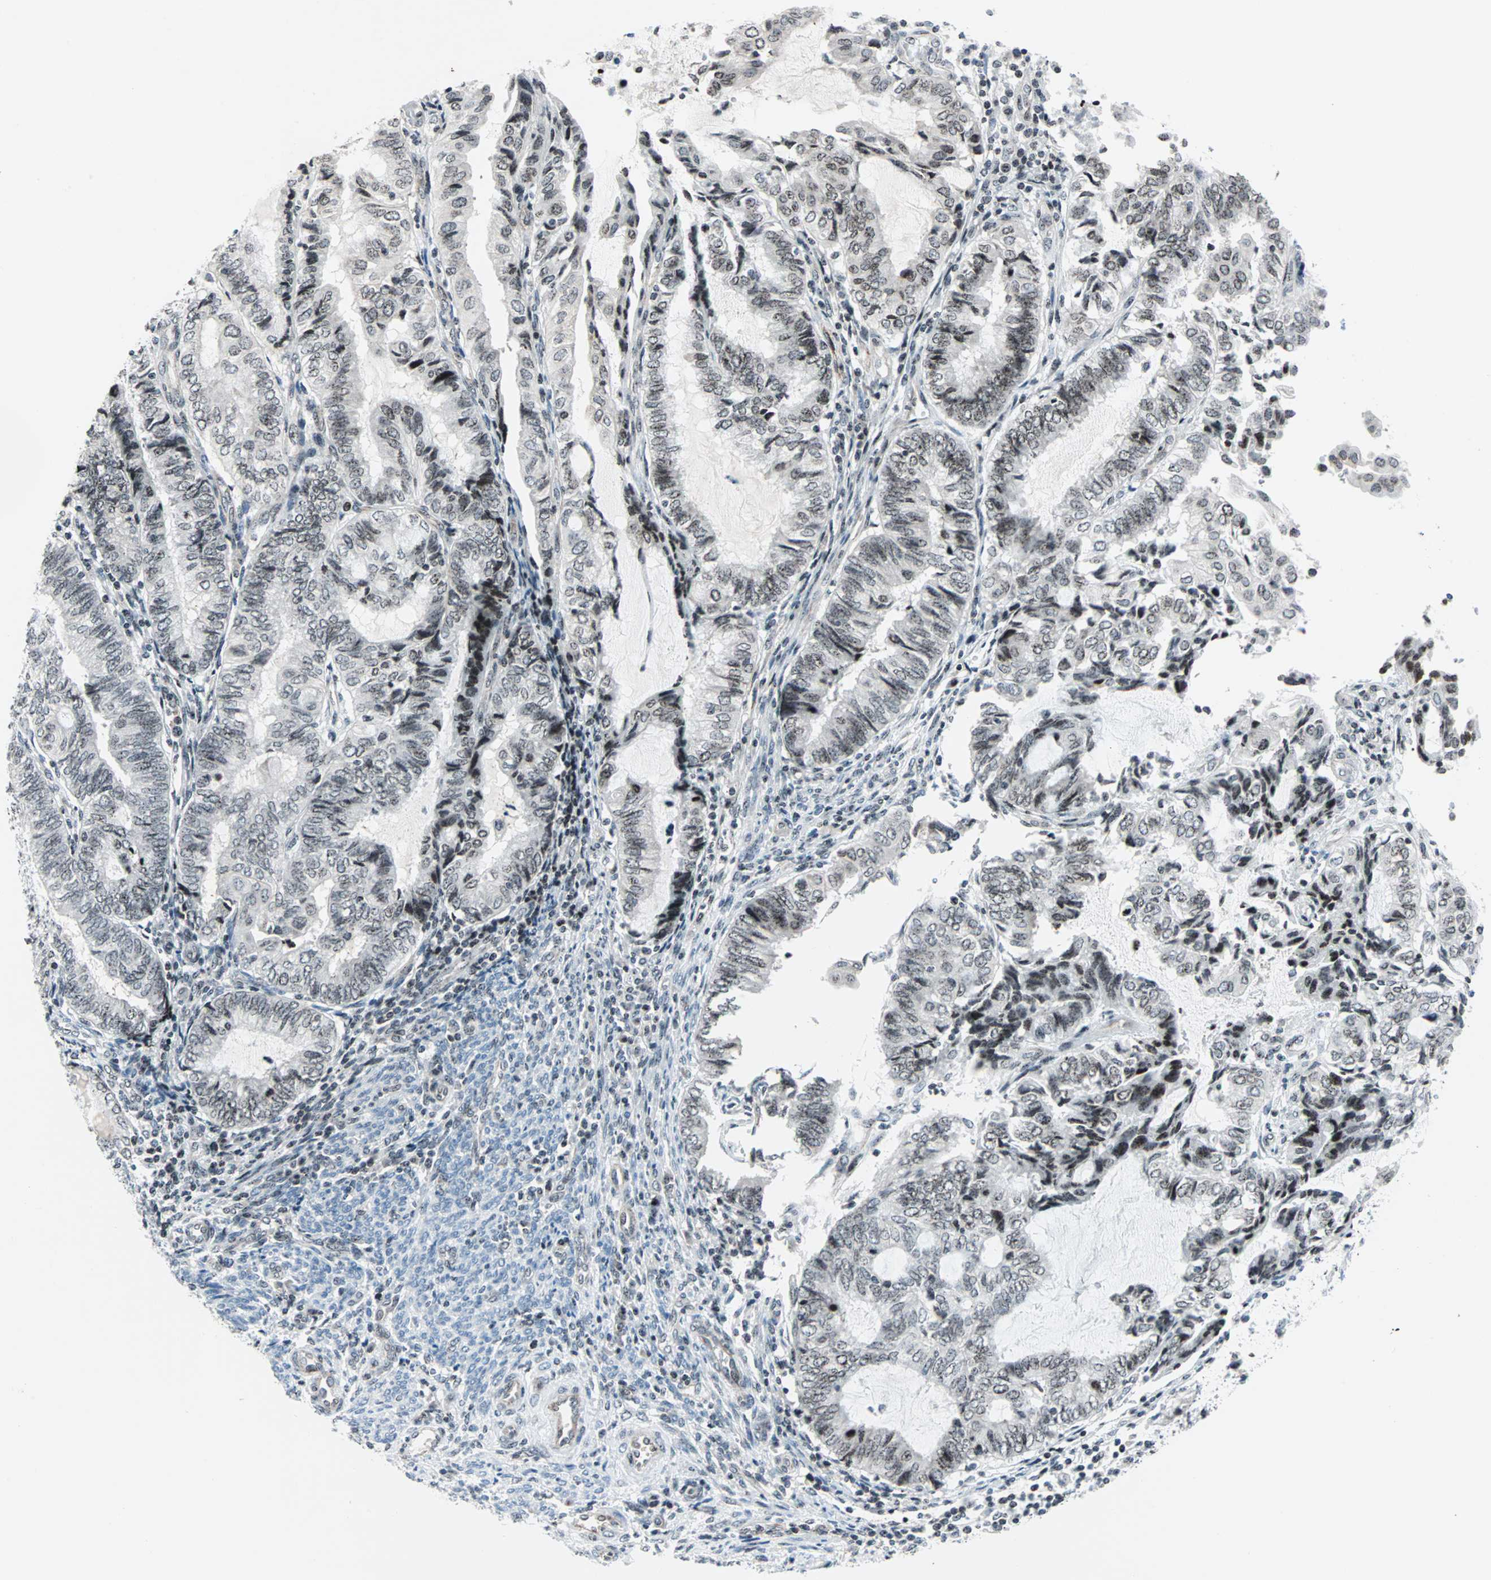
{"staining": {"intensity": "weak", "quantity": ">75%", "location": "nuclear"}, "tissue": "endometrial cancer", "cell_type": "Tumor cells", "image_type": "cancer", "snomed": [{"axis": "morphology", "description": "Adenocarcinoma, NOS"}, {"axis": "topography", "description": "Uterus"}, {"axis": "topography", "description": "Endometrium"}], "caption": "Endometrial adenocarcinoma stained with DAB IHC shows low levels of weak nuclear staining in about >75% of tumor cells. (DAB (3,3'-diaminobenzidine) = brown stain, brightfield microscopy at high magnification).", "gene": "CENPA", "patient": {"sex": "female", "age": 70}}